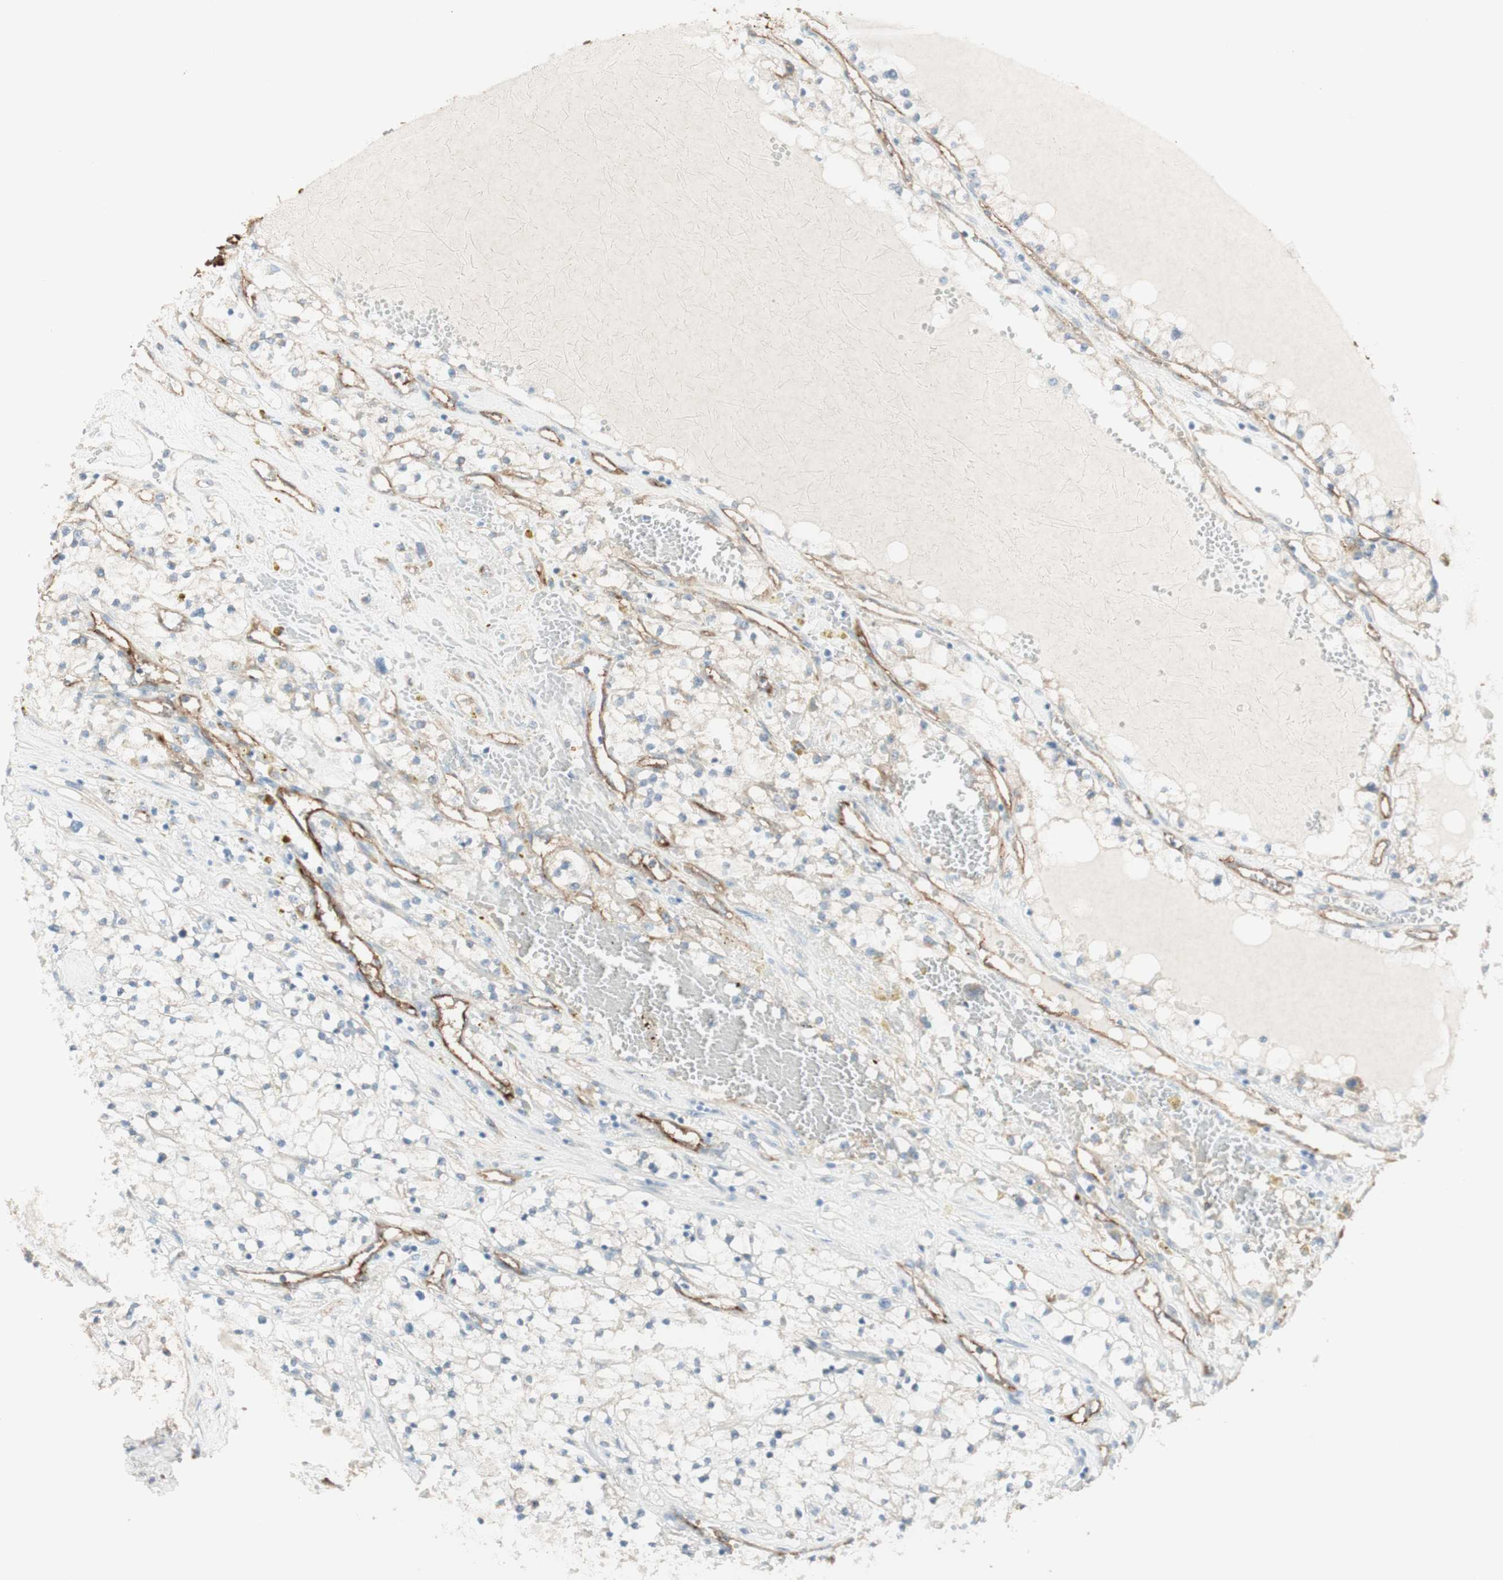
{"staining": {"intensity": "weak", "quantity": "<25%", "location": "cytoplasmic/membranous"}, "tissue": "renal cancer", "cell_type": "Tumor cells", "image_type": "cancer", "snomed": [{"axis": "morphology", "description": "Adenocarcinoma, NOS"}, {"axis": "topography", "description": "Kidney"}], "caption": "Renal cancer was stained to show a protein in brown. There is no significant positivity in tumor cells.", "gene": "MYO6", "patient": {"sex": "male", "age": 68}}